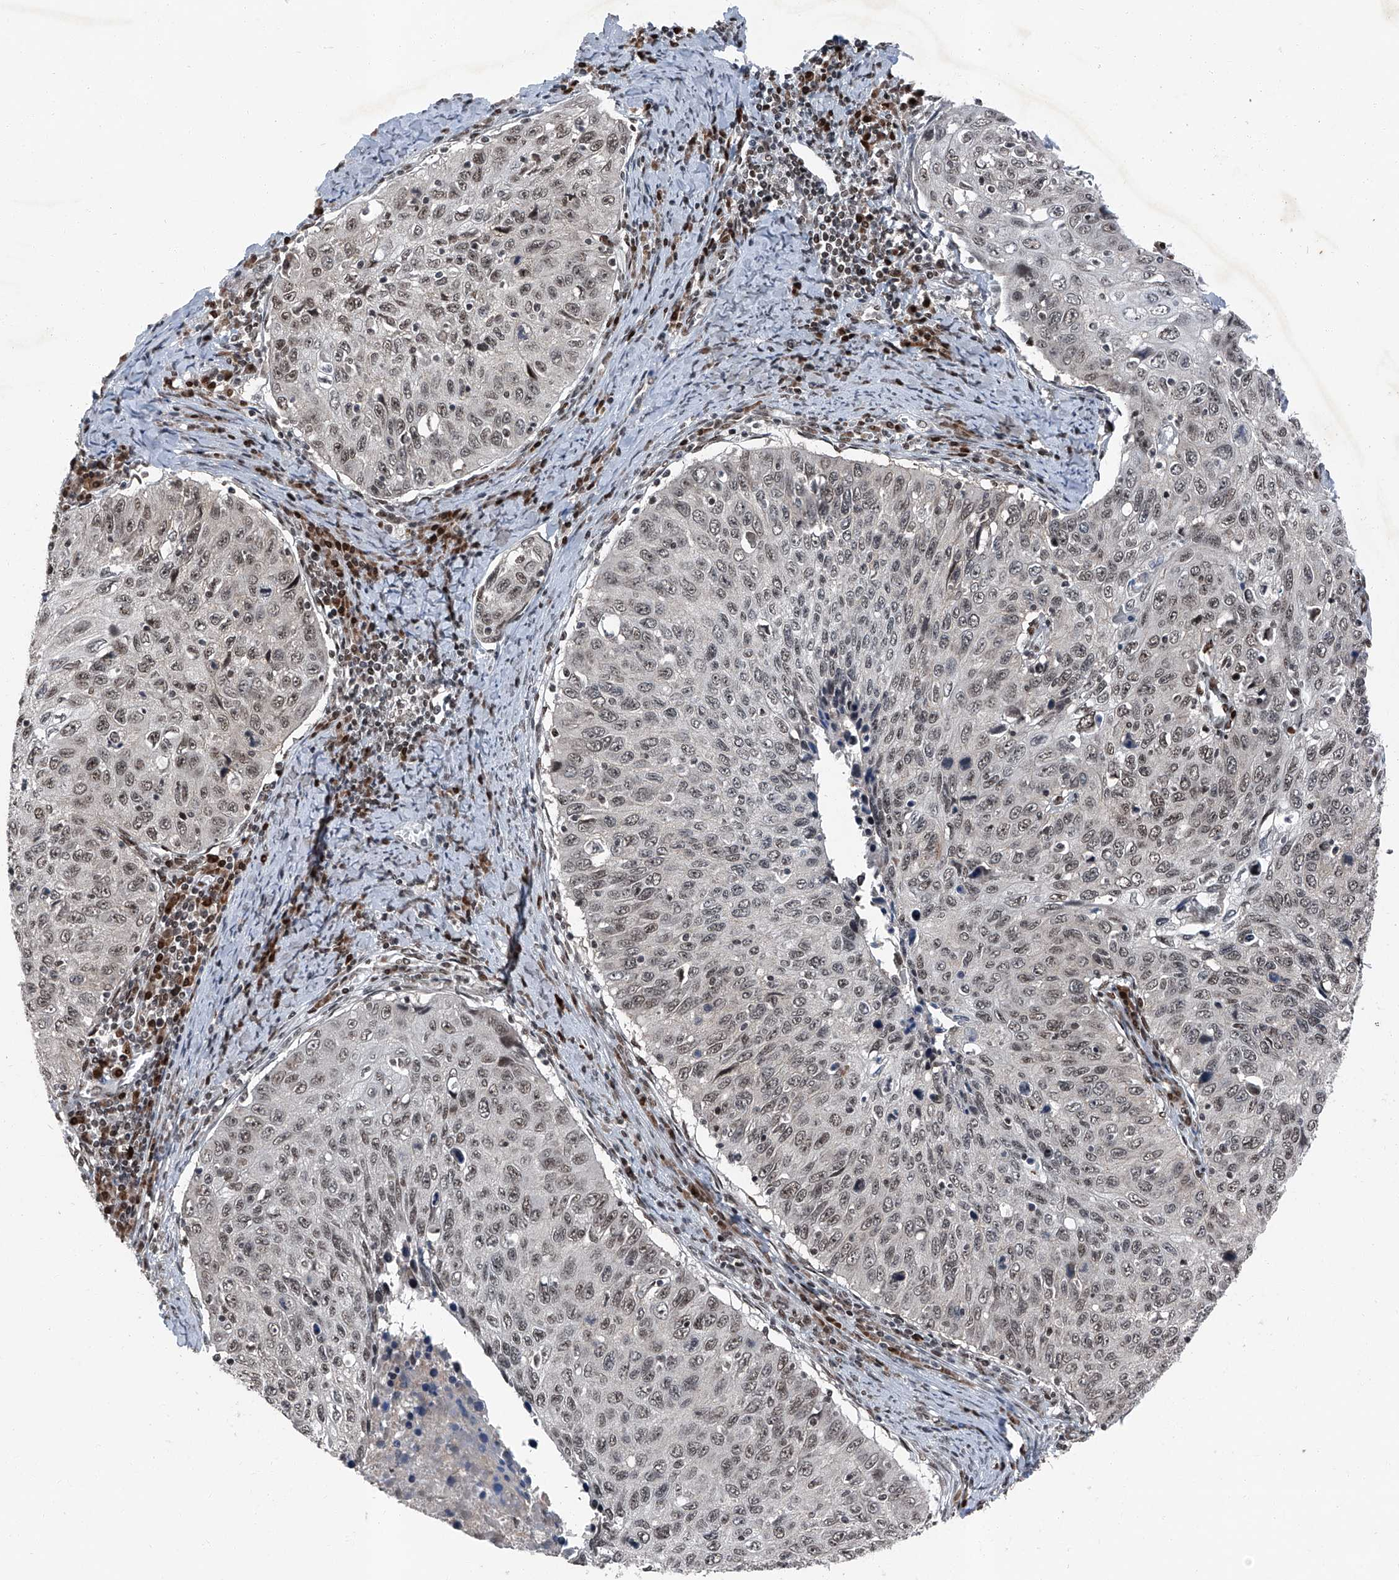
{"staining": {"intensity": "weak", "quantity": ">75%", "location": "nuclear"}, "tissue": "cervical cancer", "cell_type": "Tumor cells", "image_type": "cancer", "snomed": [{"axis": "morphology", "description": "Squamous cell carcinoma, NOS"}, {"axis": "topography", "description": "Cervix"}], "caption": "About >75% of tumor cells in human squamous cell carcinoma (cervical) exhibit weak nuclear protein expression as visualized by brown immunohistochemical staining.", "gene": "BMI1", "patient": {"sex": "female", "age": 53}}